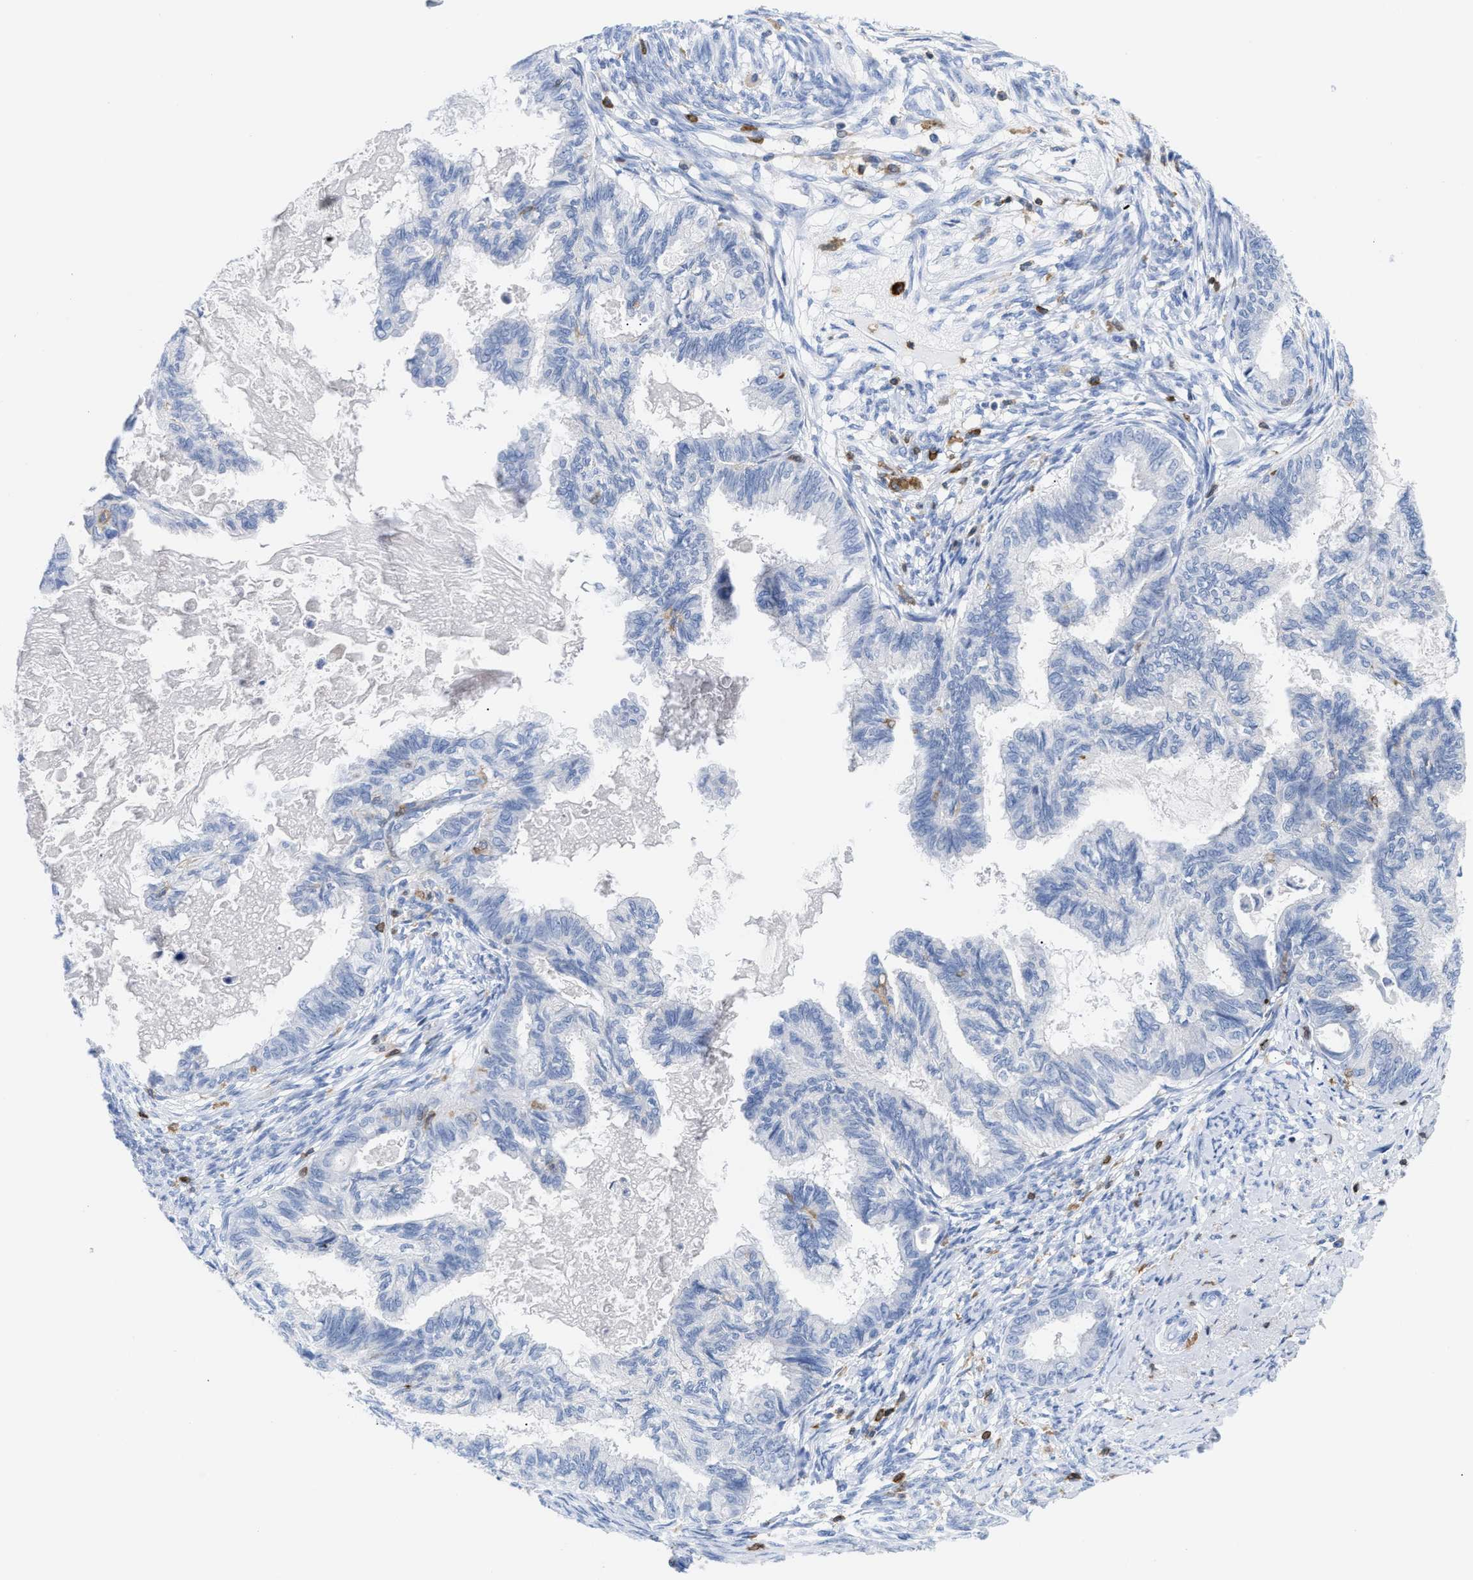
{"staining": {"intensity": "negative", "quantity": "none", "location": "none"}, "tissue": "cervical cancer", "cell_type": "Tumor cells", "image_type": "cancer", "snomed": [{"axis": "morphology", "description": "Normal tissue, NOS"}, {"axis": "morphology", "description": "Adenocarcinoma, NOS"}, {"axis": "topography", "description": "Cervix"}, {"axis": "topography", "description": "Endometrium"}], "caption": "This is an immunohistochemistry (IHC) image of human adenocarcinoma (cervical). There is no expression in tumor cells.", "gene": "LCP1", "patient": {"sex": "female", "age": 86}}